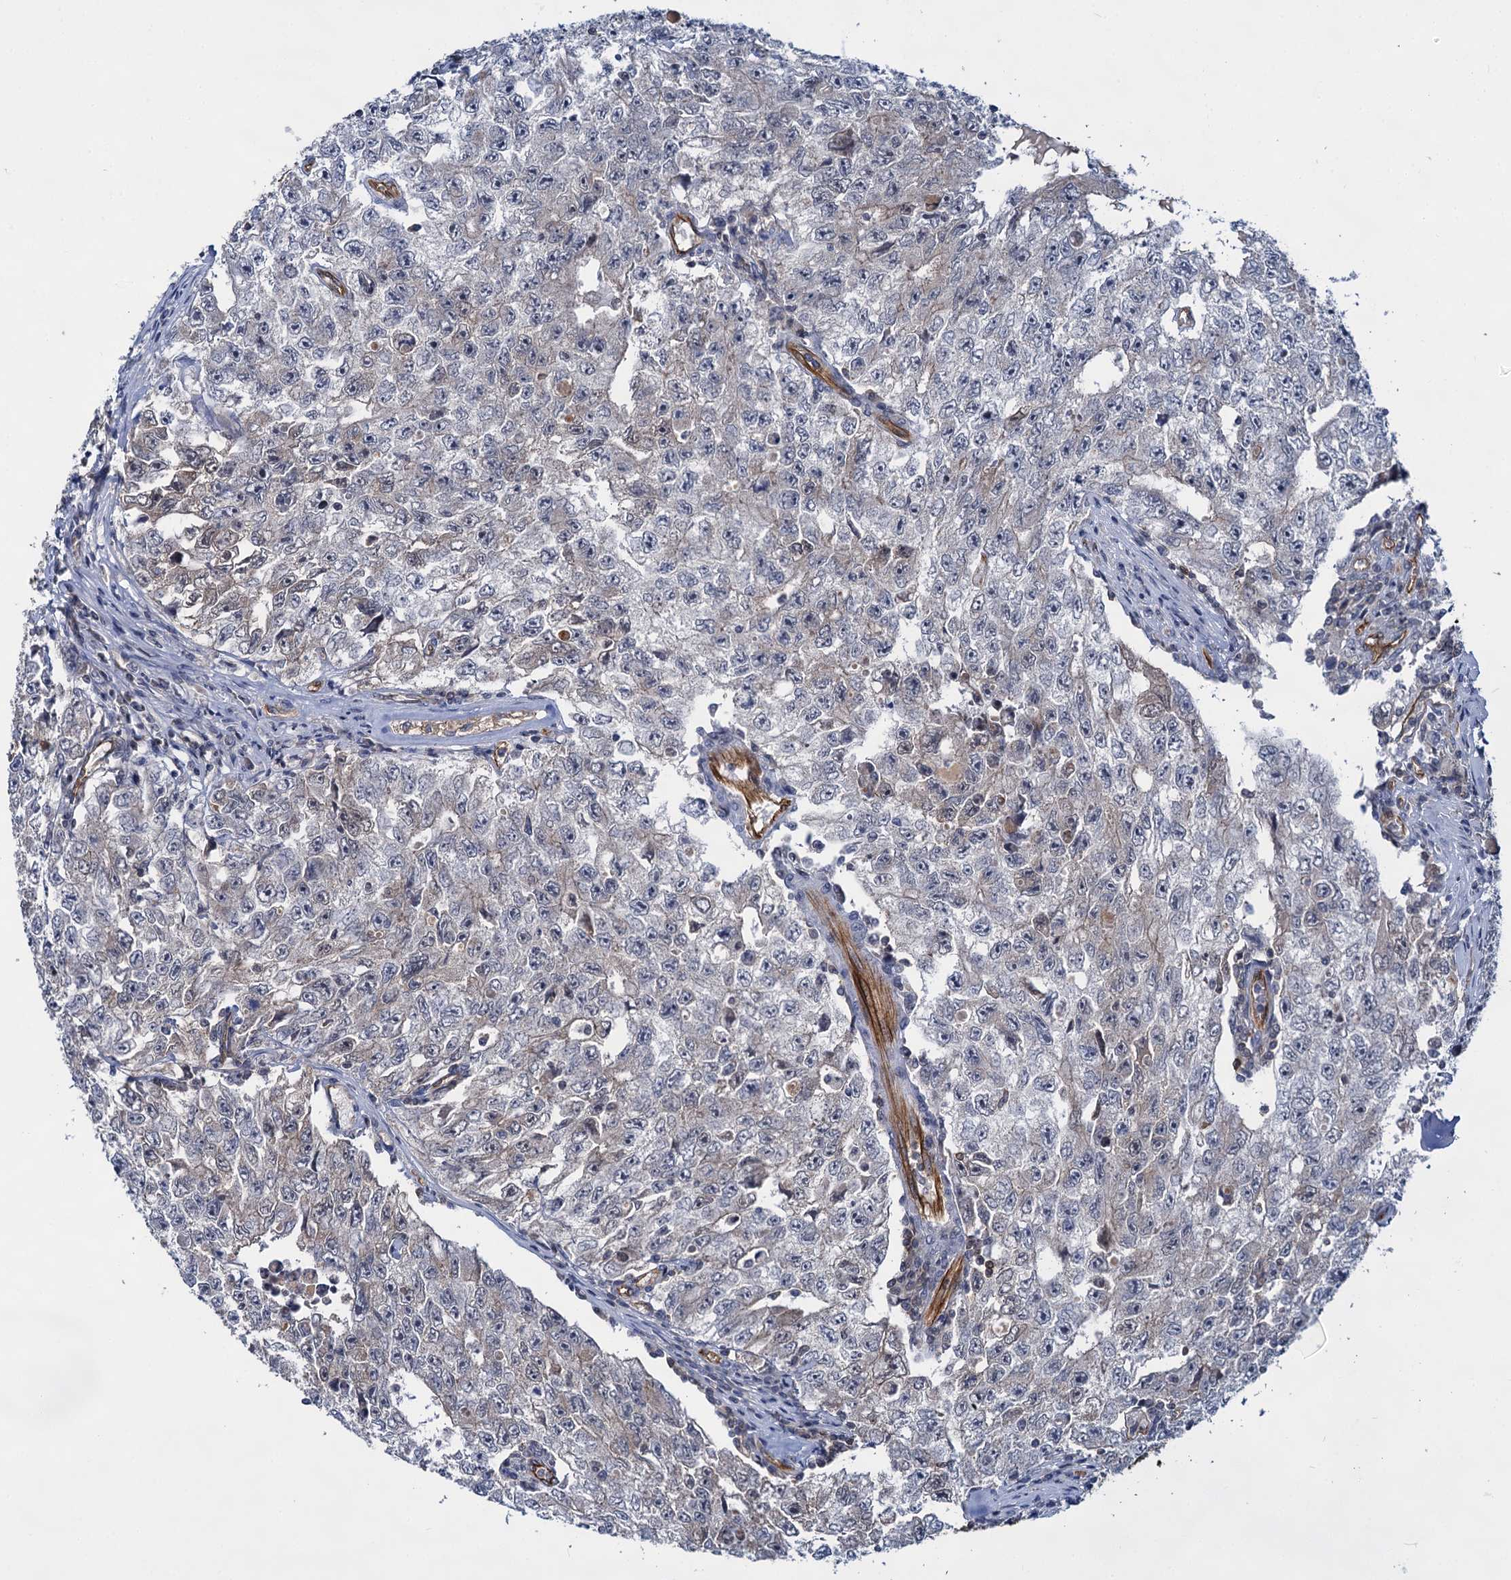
{"staining": {"intensity": "negative", "quantity": "none", "location": "none"}, "tissue": "testis cancer", "cell_type": "Tumor cells", "image_type": "cancer", "snomed": [{"axis": "morphology", "description": "Carcinoma, Embryonal, NOS"}, {"axis": "topography", "description": "Testis"}], "caption": "High magnification brightfield microscopy of testis cancer (embryonal carcinoma) stained with DAB (3,3'-diaminobenzidine) (brown) and counterstained with hematoxylin (blue): tumor cells show no significant positivity.", "gene": "ABLIM1", "patient": {"sex": "male", "age": 17}}